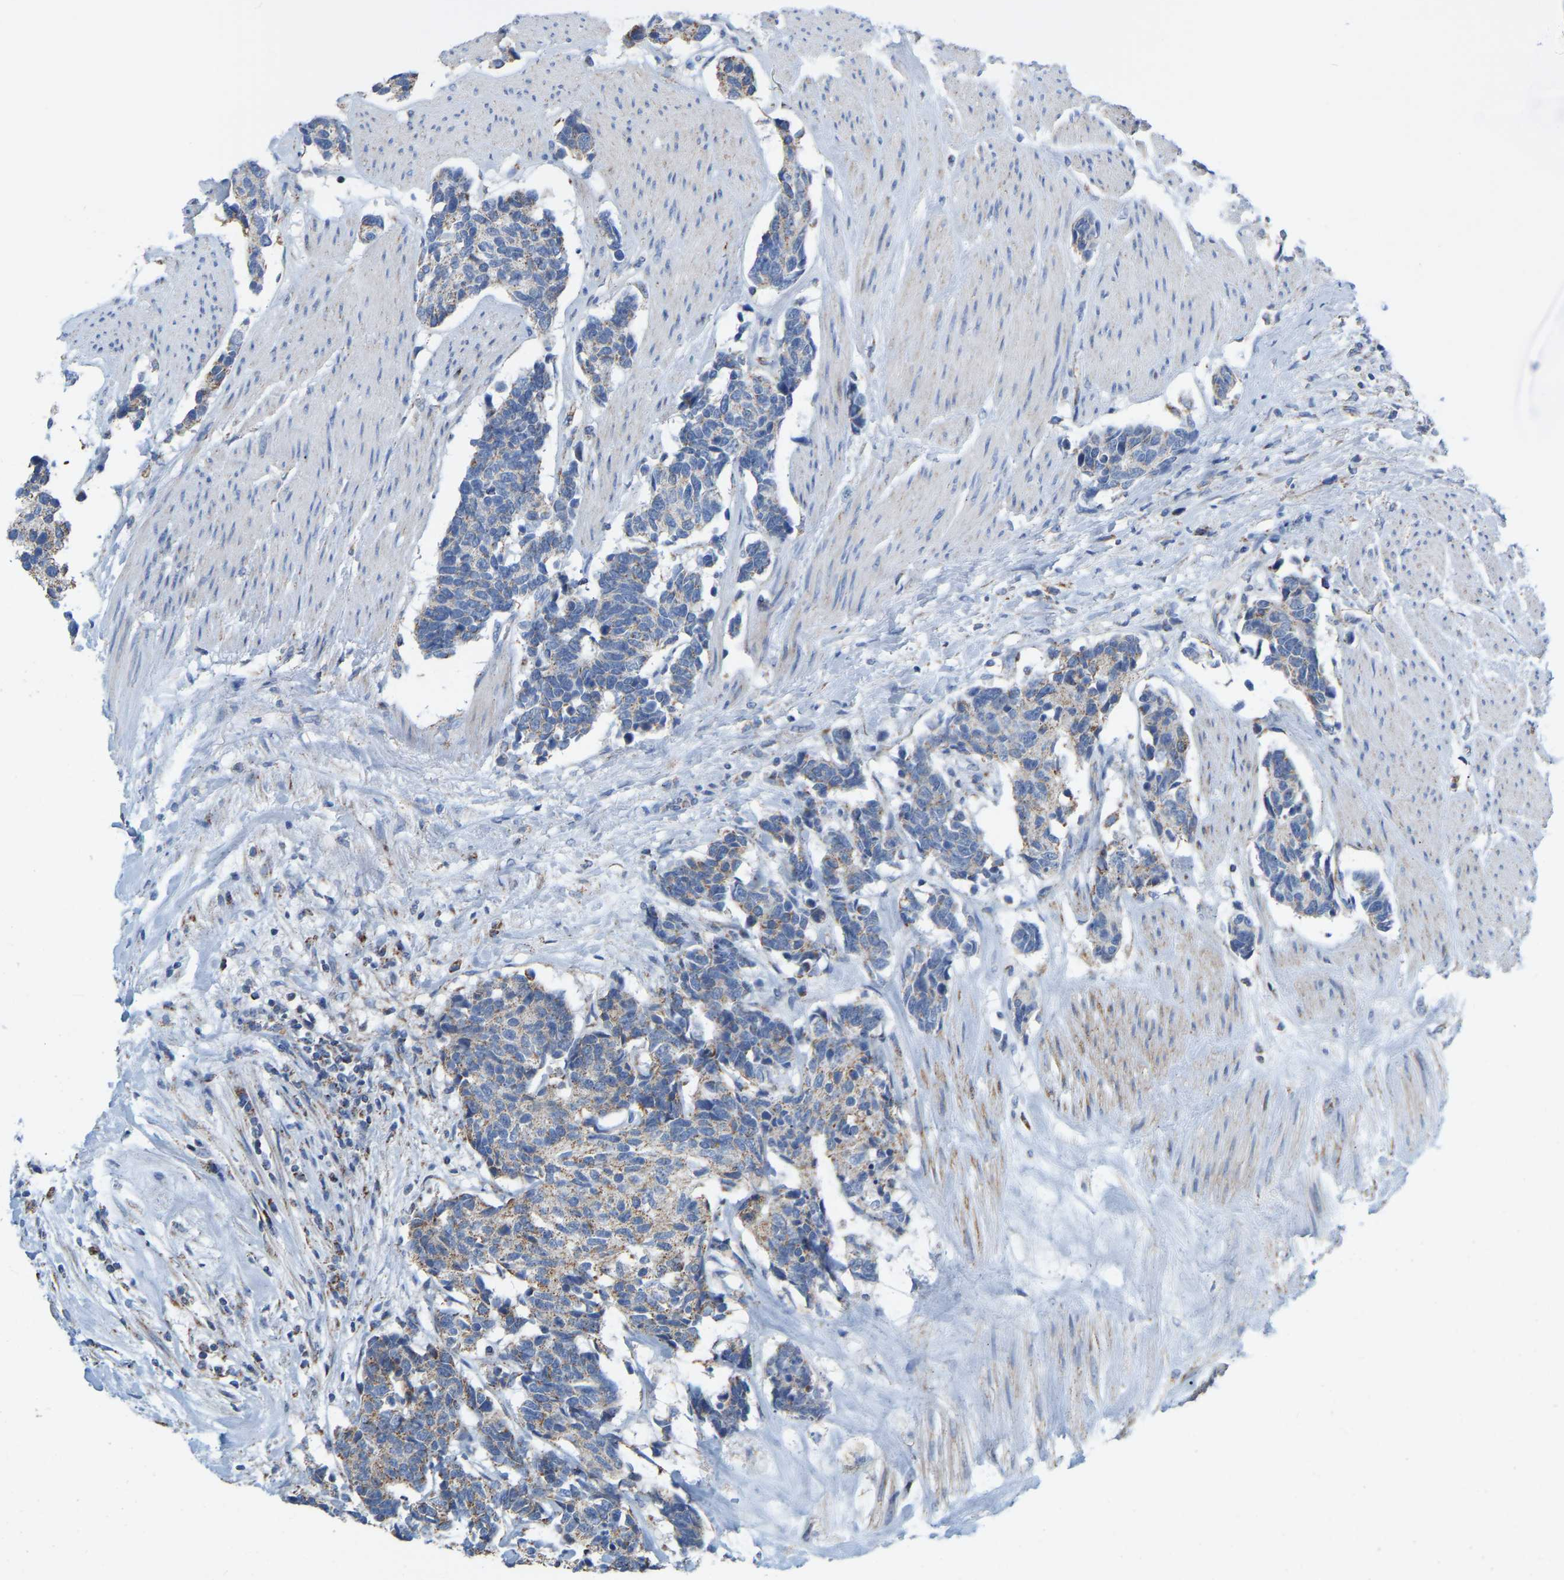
{"staining": {"intensity": "weak", "quantity": ">75%", "location": "cytoplasmic/membranous"}, "tissue": "carcinoid", "cell_type": "Tumor cells", "image_type": "cancer", "snomed": [{"axis": "morphology", "description": "Carcinoma, NOS"}, {"axis": "morphology", "description": "Carcinoid, malignant, NOS"}, {"axis": "topography", "description": "Urinary bladder"}], "caption": "Immunohistochemical staining of carcinoid reveals low levels of weak cytoplasmic/membranous positivity in about >75% of tumor cells.", "gene": "CBLB", "patient": {"sex": "male", "age": 57}}